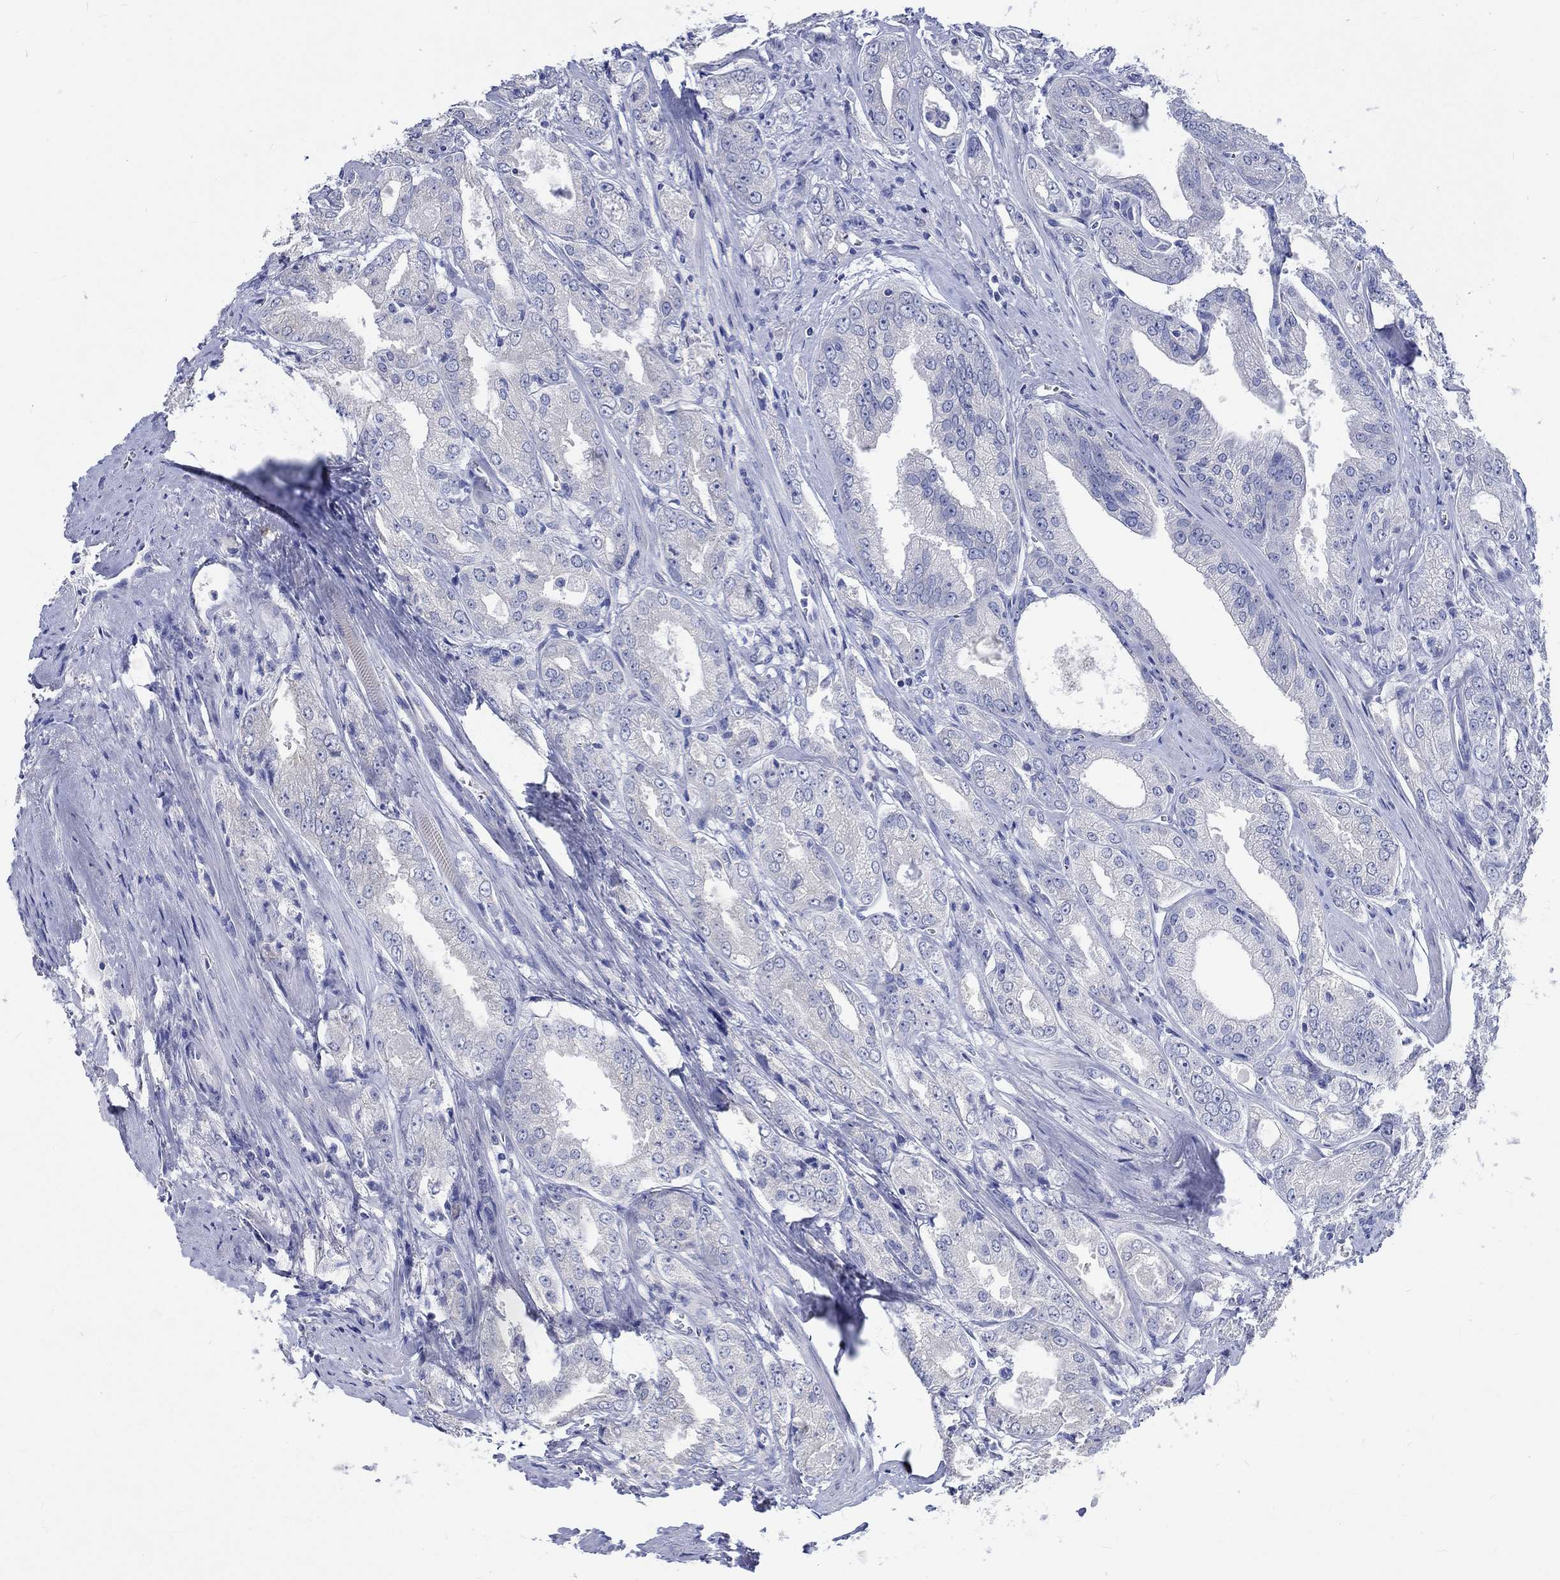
{"staining": {"intensity": "negative", "quantity": "none", "location": "none"}, "tissue": "prostate cancer", "cell_type": "Tumor cells", "image_type": "cancer", "snomed": [{"axis": "morphology", "description": "Adenocarcinoma, NOS"}, {"axis": "morphology", "description": "Adenocarcinoma, High grade"}, {"axis": "topography", "description": "Prostate"}], "caption": "The micrograph exhibits no staining of tumor cells in prostate adenocarcinoma (high-grade). (DAB immunohistochemistry (IHC), high magnification).", "gene": "KCNA1", "patient": {"sex": "male", "age": 70}}